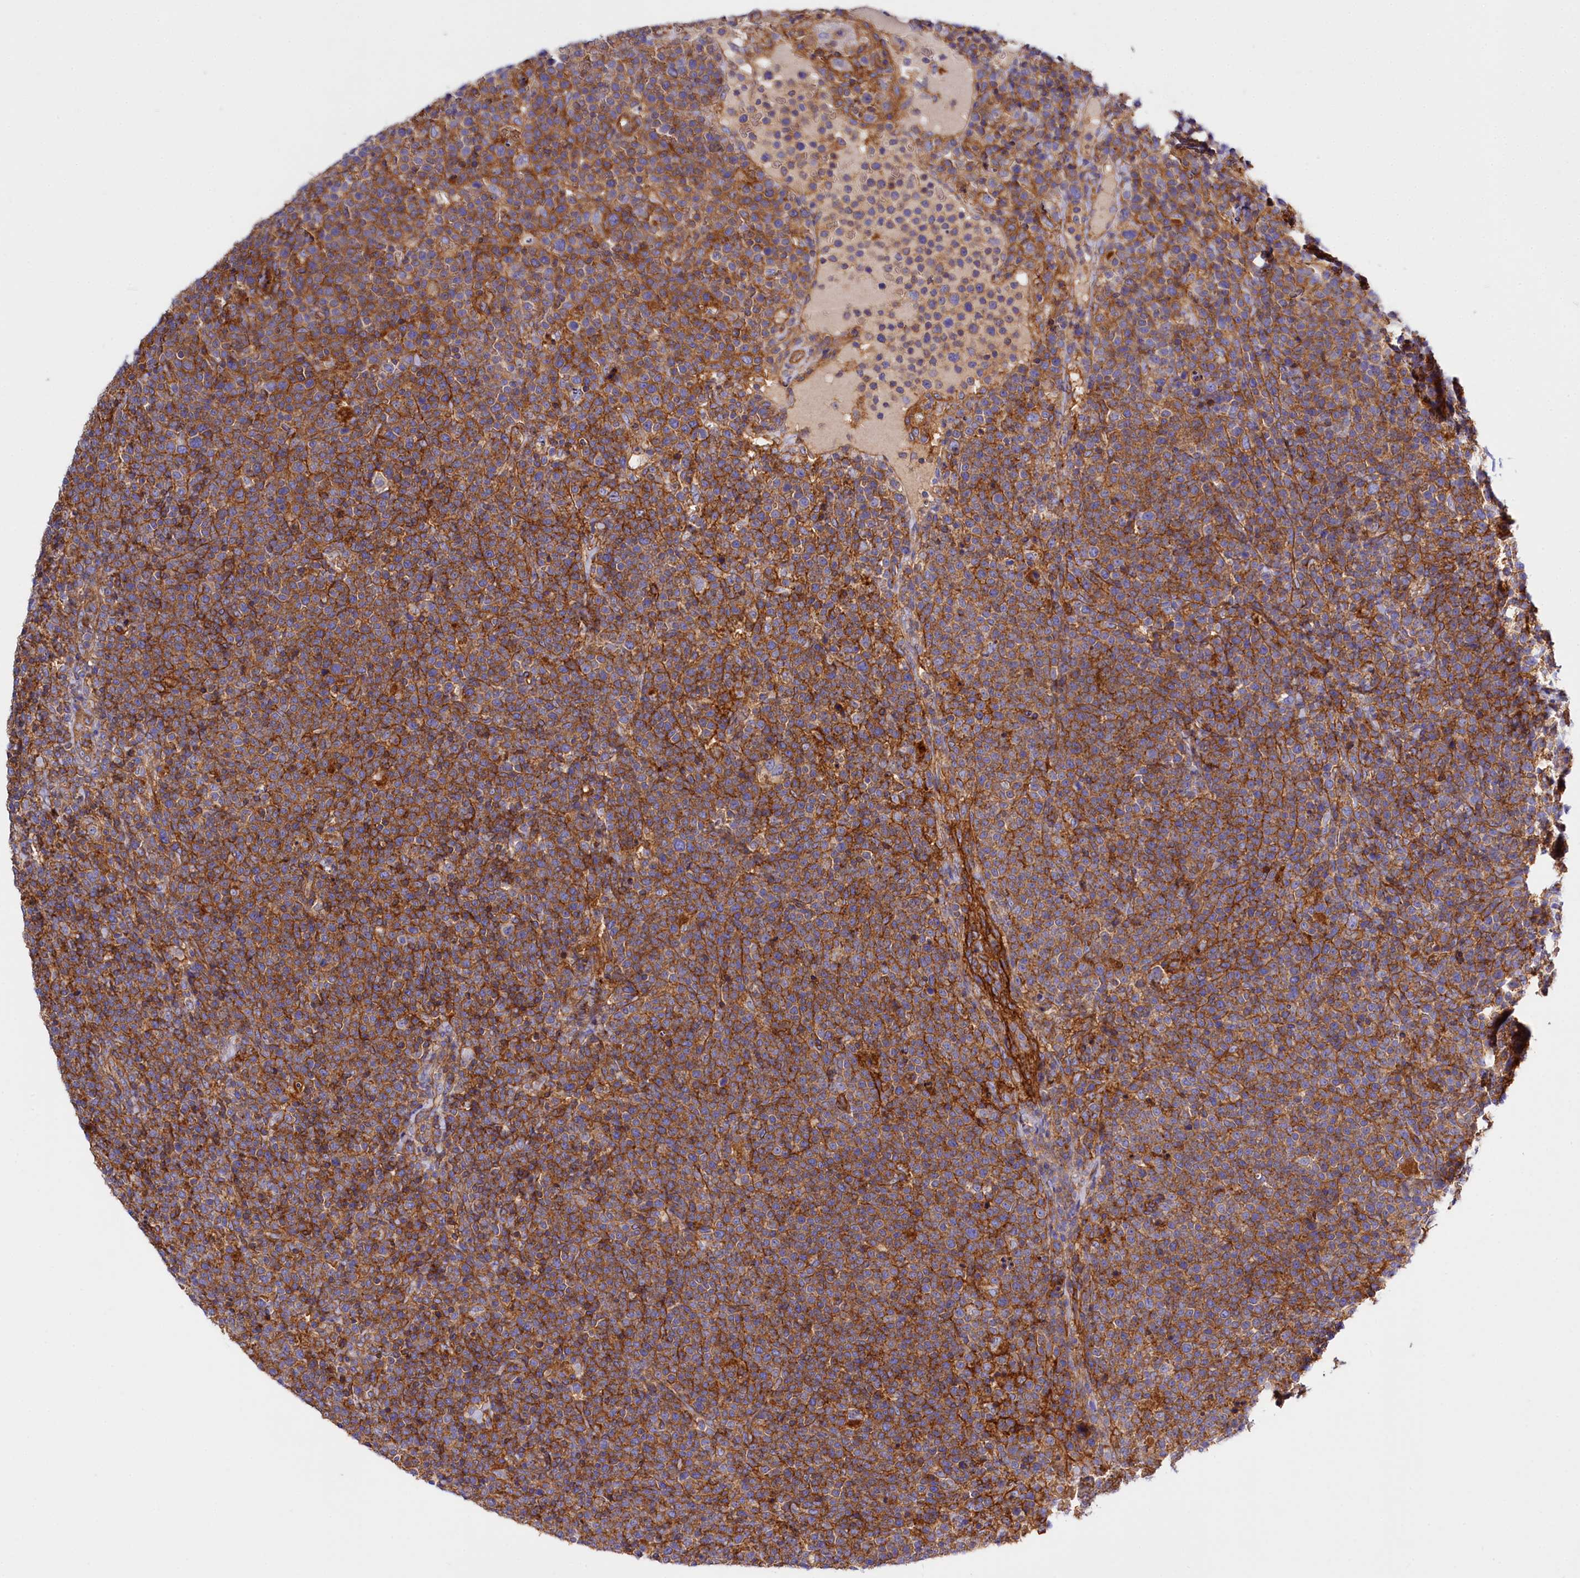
{"staining": {"intensity": "strong", "quantity": ">75%", "location": "cytoplasmic/membranous"}, "tissue": "lymphoma", "cell_type": "Tumor cells", "image_type": "cancer", "snomed": [{"axis": "morphology", "description": "Malignant lymphoma, non-Hodgkin's type, High grade"}, {"axis": "topography", "description": "Lymph node"}], "caption": "A micrograph showing strong cytoplasmic/membranous expression in about >75% of tumor cells in malignant lymphoma, non-Hodgkin's type (high-grade), as visualized by brown immunohistochemical staining.", "gene": "ANO6", "patient": {"sex": "male", "age": 61}}